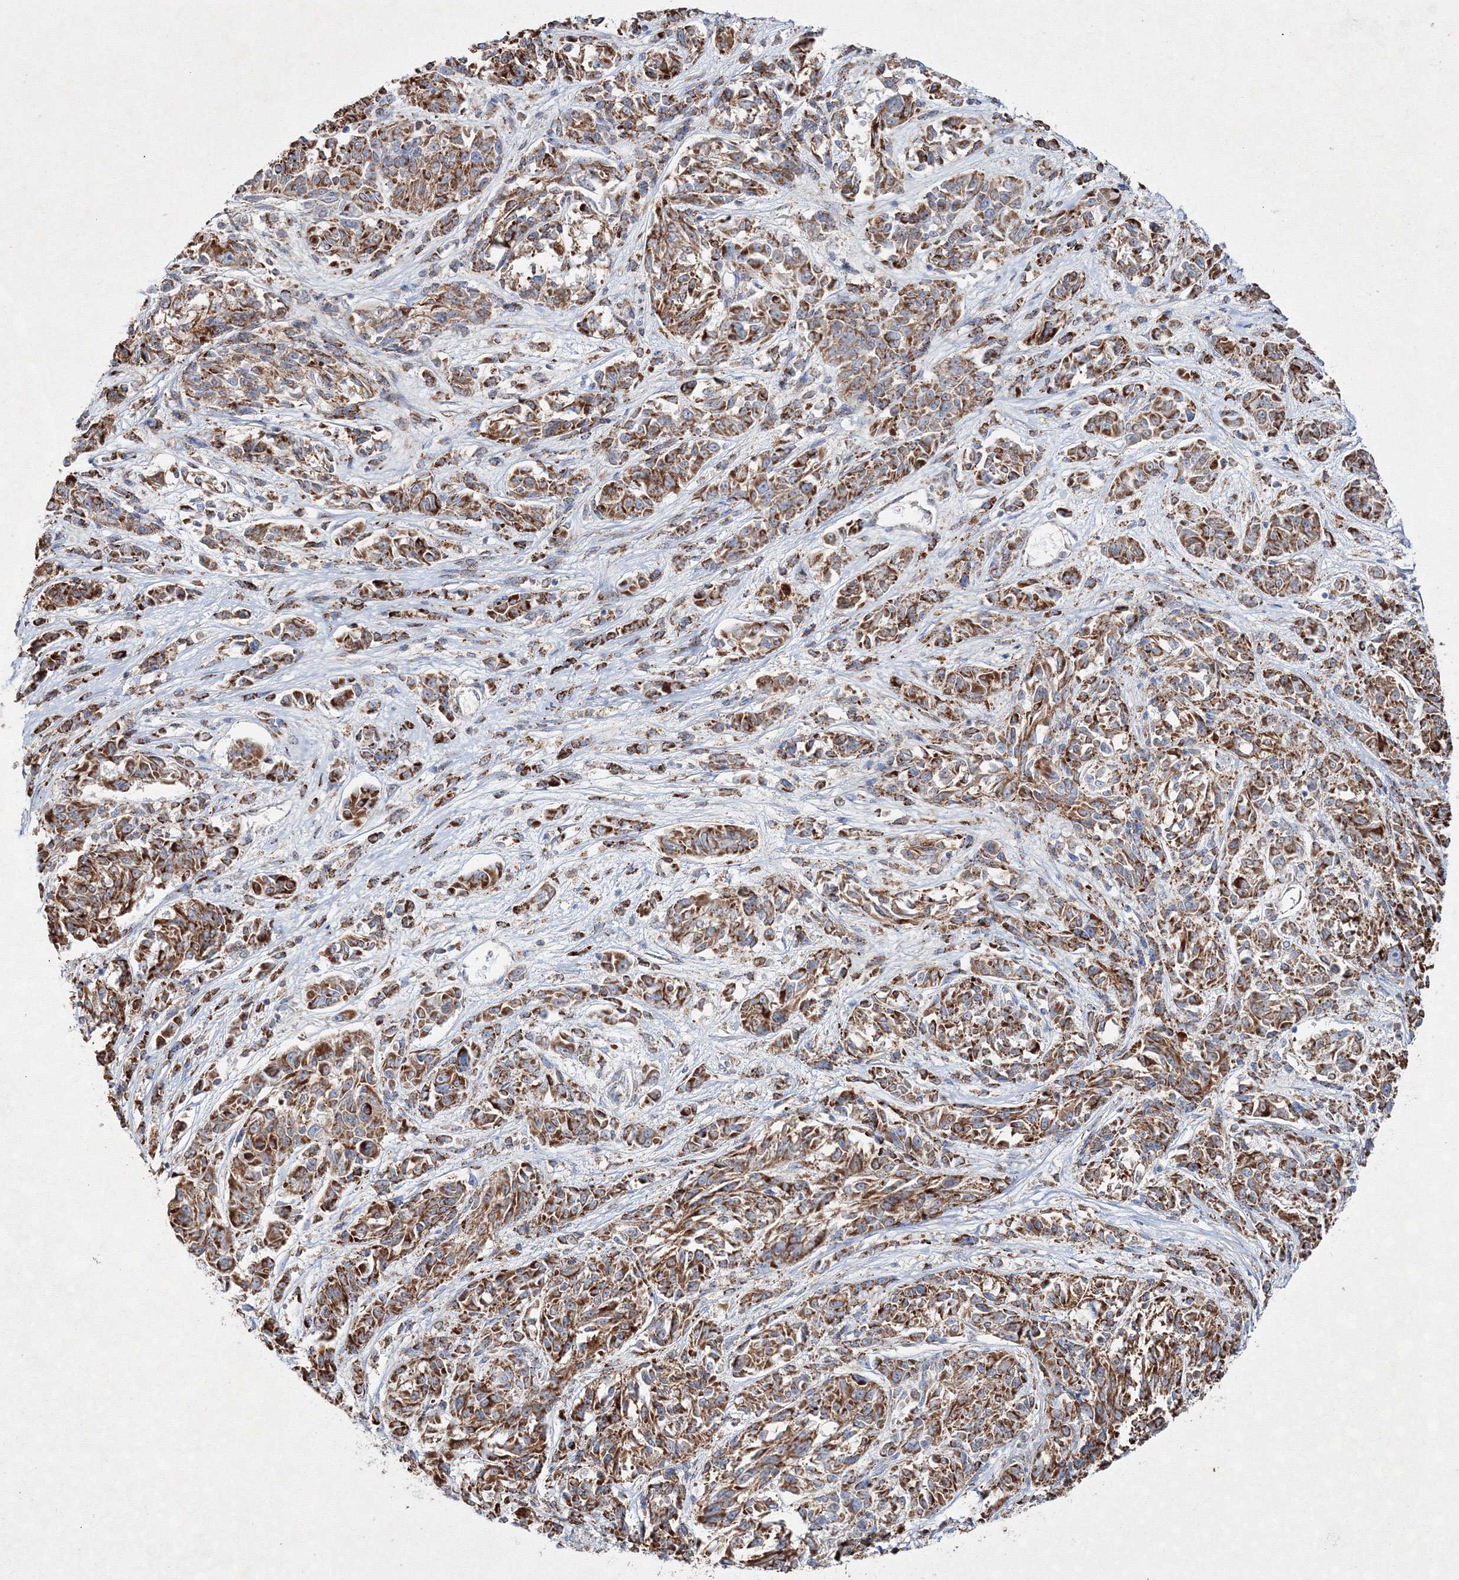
{"staining": {"intensity": "moderate", "quantity": ">75%", "location": "cytoplasmic/membranous"}, "tissue": "melanoma", "cell_type": "Tumor cells", "image_type": "cancer", "snomed": [{"axis": "morphology", "description": "Malignant melanoma, NOS"}, {"axis": "topography", "description": "Skin"}], "caption": "This histopathology image exhibits immunohistochemistry staining of human malignant melanoma, with medium moderate cytoplasmic/membranous positivity in about >75% of tumor cells.", "gene": "IGSF9", "patient": {"sex": "male", "age": 53}}